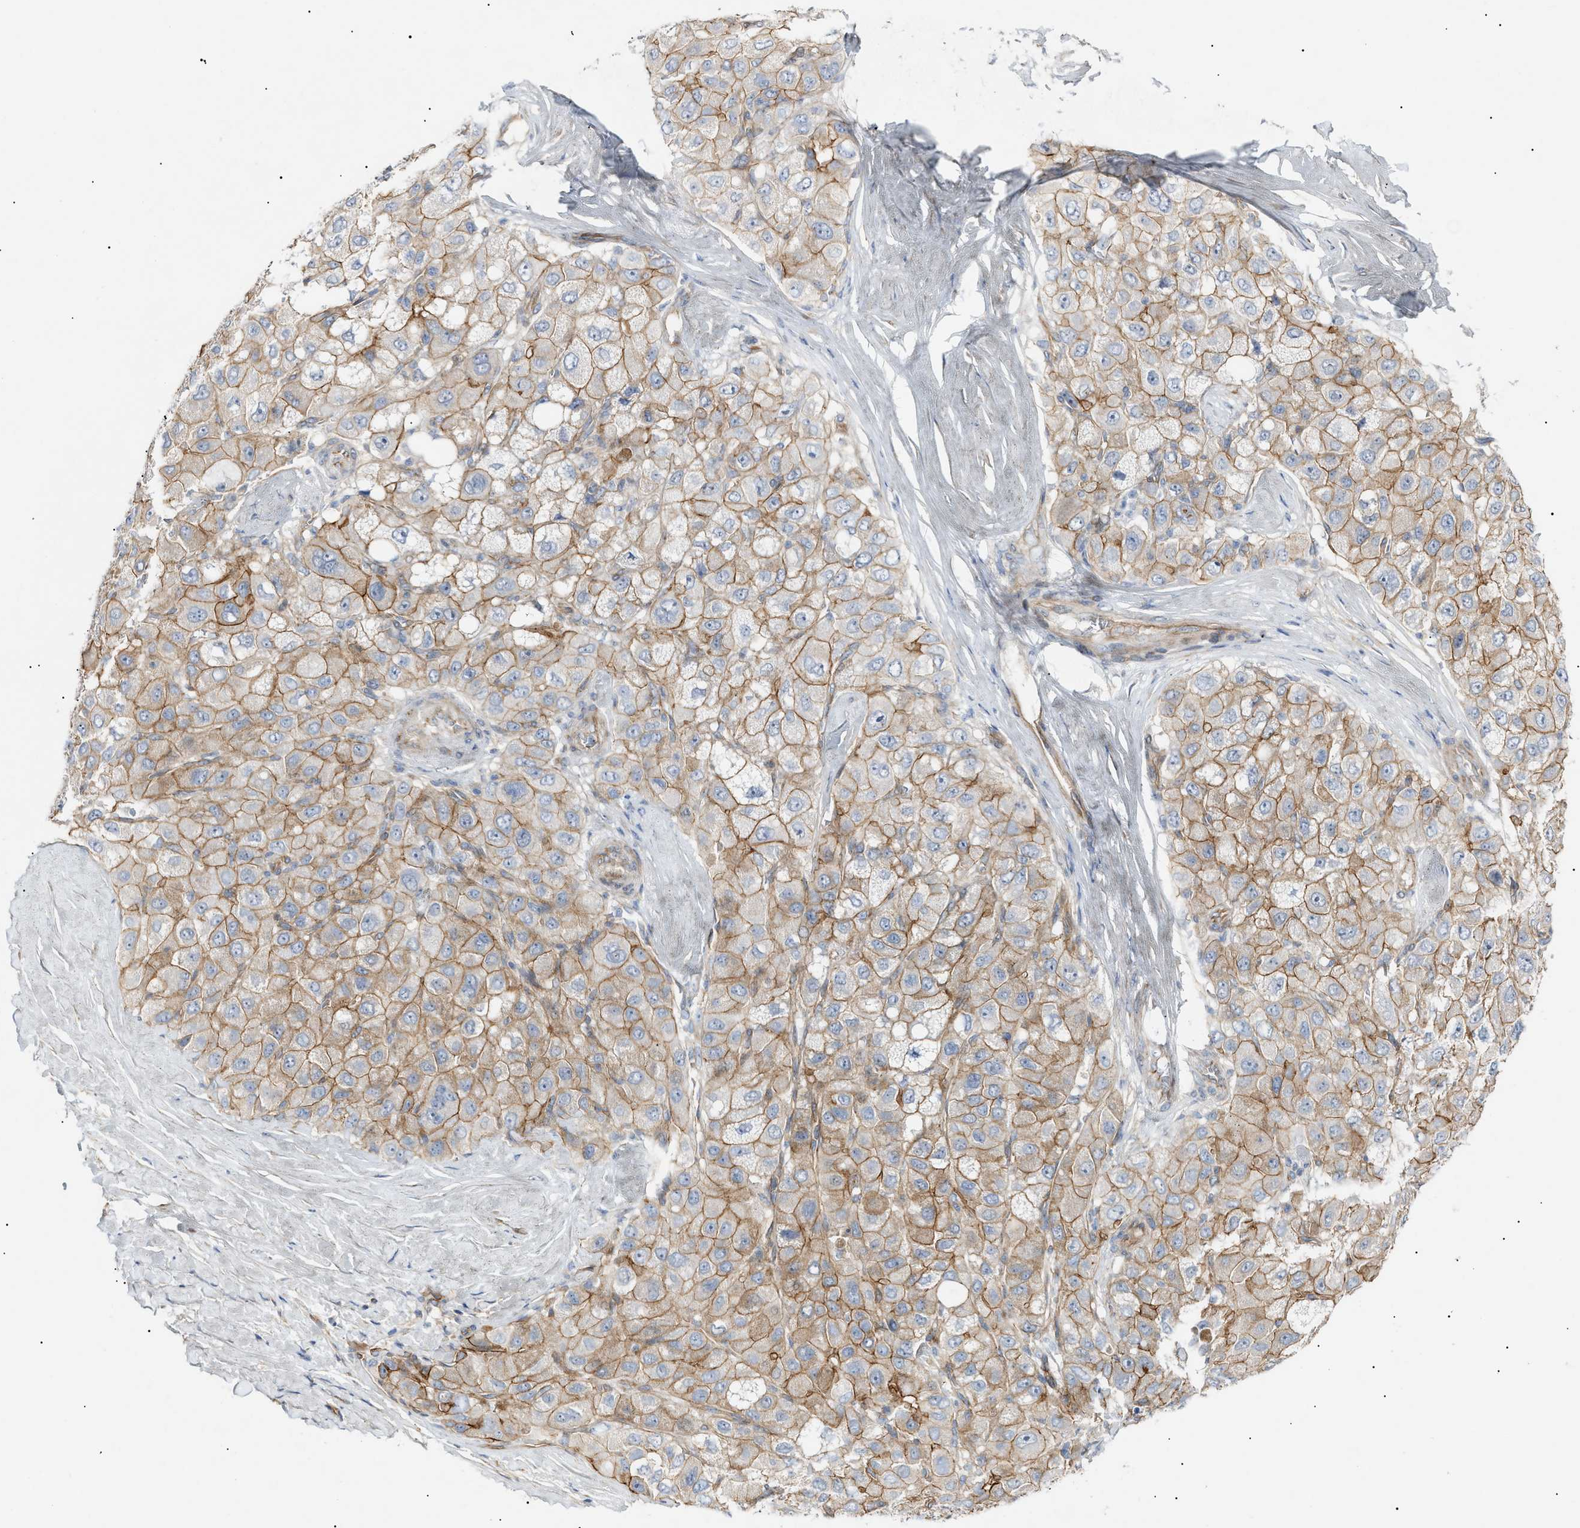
{"staining": {"intensity": "moderate", "quantity": ">75%", "location": "cytoplasmic/membranous"}, "tissue": "liver cancer", "cell_type": "Tumor cells", "image_type": "cancer", "snomed": [{"axis": "morphology", "description": "Carcinoma, Hepatocellular, NOS"}, {"axis": "topography", "description": "Liver"}], "caption": "Moderate cytoplasmic/membranous positivity for a protein is present in approximately >75% of tumor cells of liver hepatocellular carcinoma using immunohistochemistry.", "gene": "ZFHX2", "patient": {"sex": "male", "age": 80}}